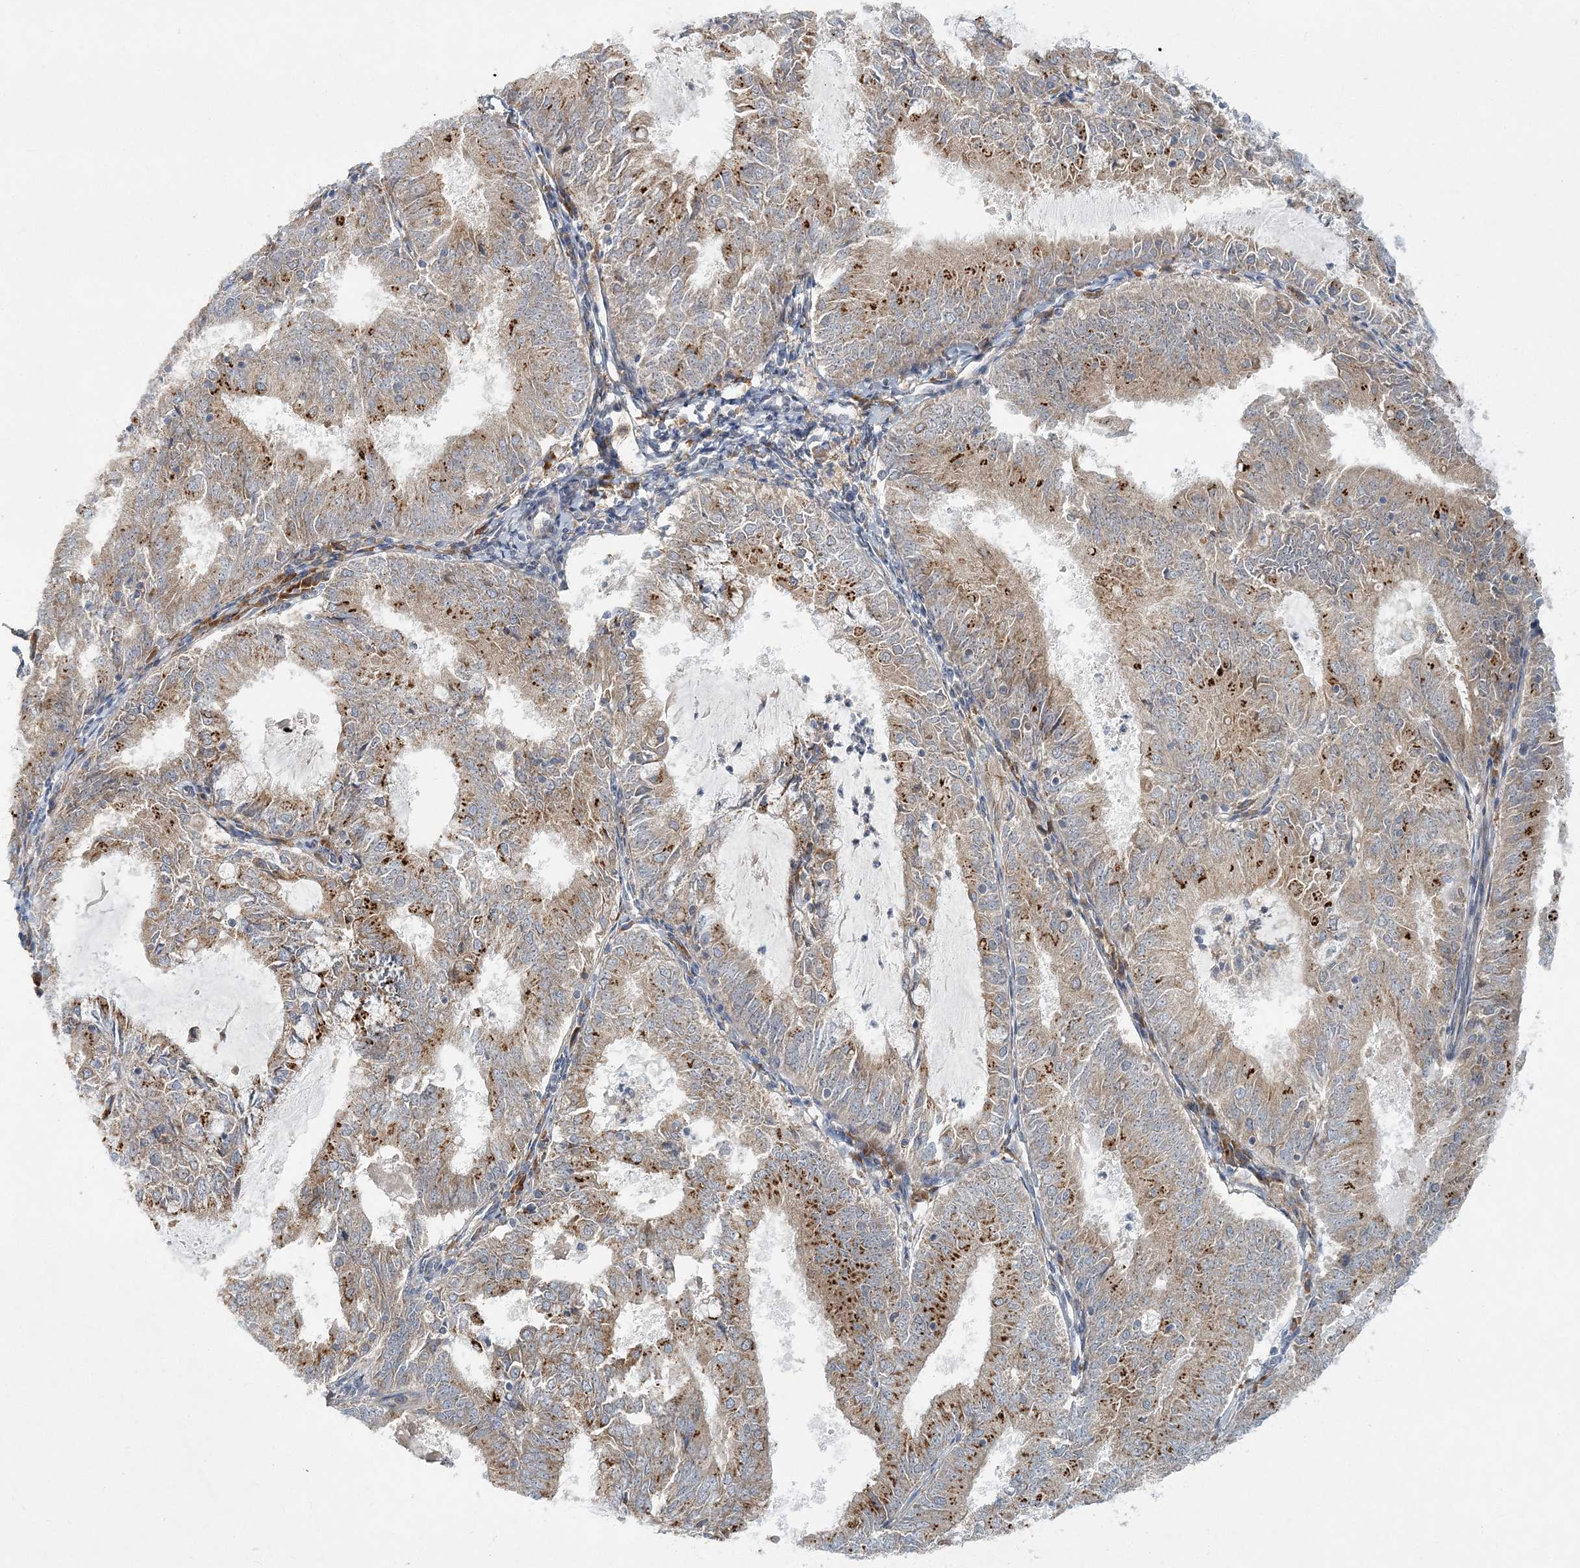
{"staining": {"intensity": "strong", "quantity": "25%-75%", "location": "cytoplasmic/membranous"}, "tissue": "endometrial cancer", "cell_type": "Tumor cells", "image_type": "cancer", "snomed": [{"axis": "morphology", "description": "Adenocarcinoma, NOS"}, {"axis": "topography", "description": "Endometrium"}], "caption": "Immunohistochemical staining of human endometrial cancer (adenocarcinoma) shows high levels of strong cytoplasmic/membranous protein staining in about 25%-75% of tumor cells.", "gene": "NBAS", "patient": {"sex": "female", "age": 57}}